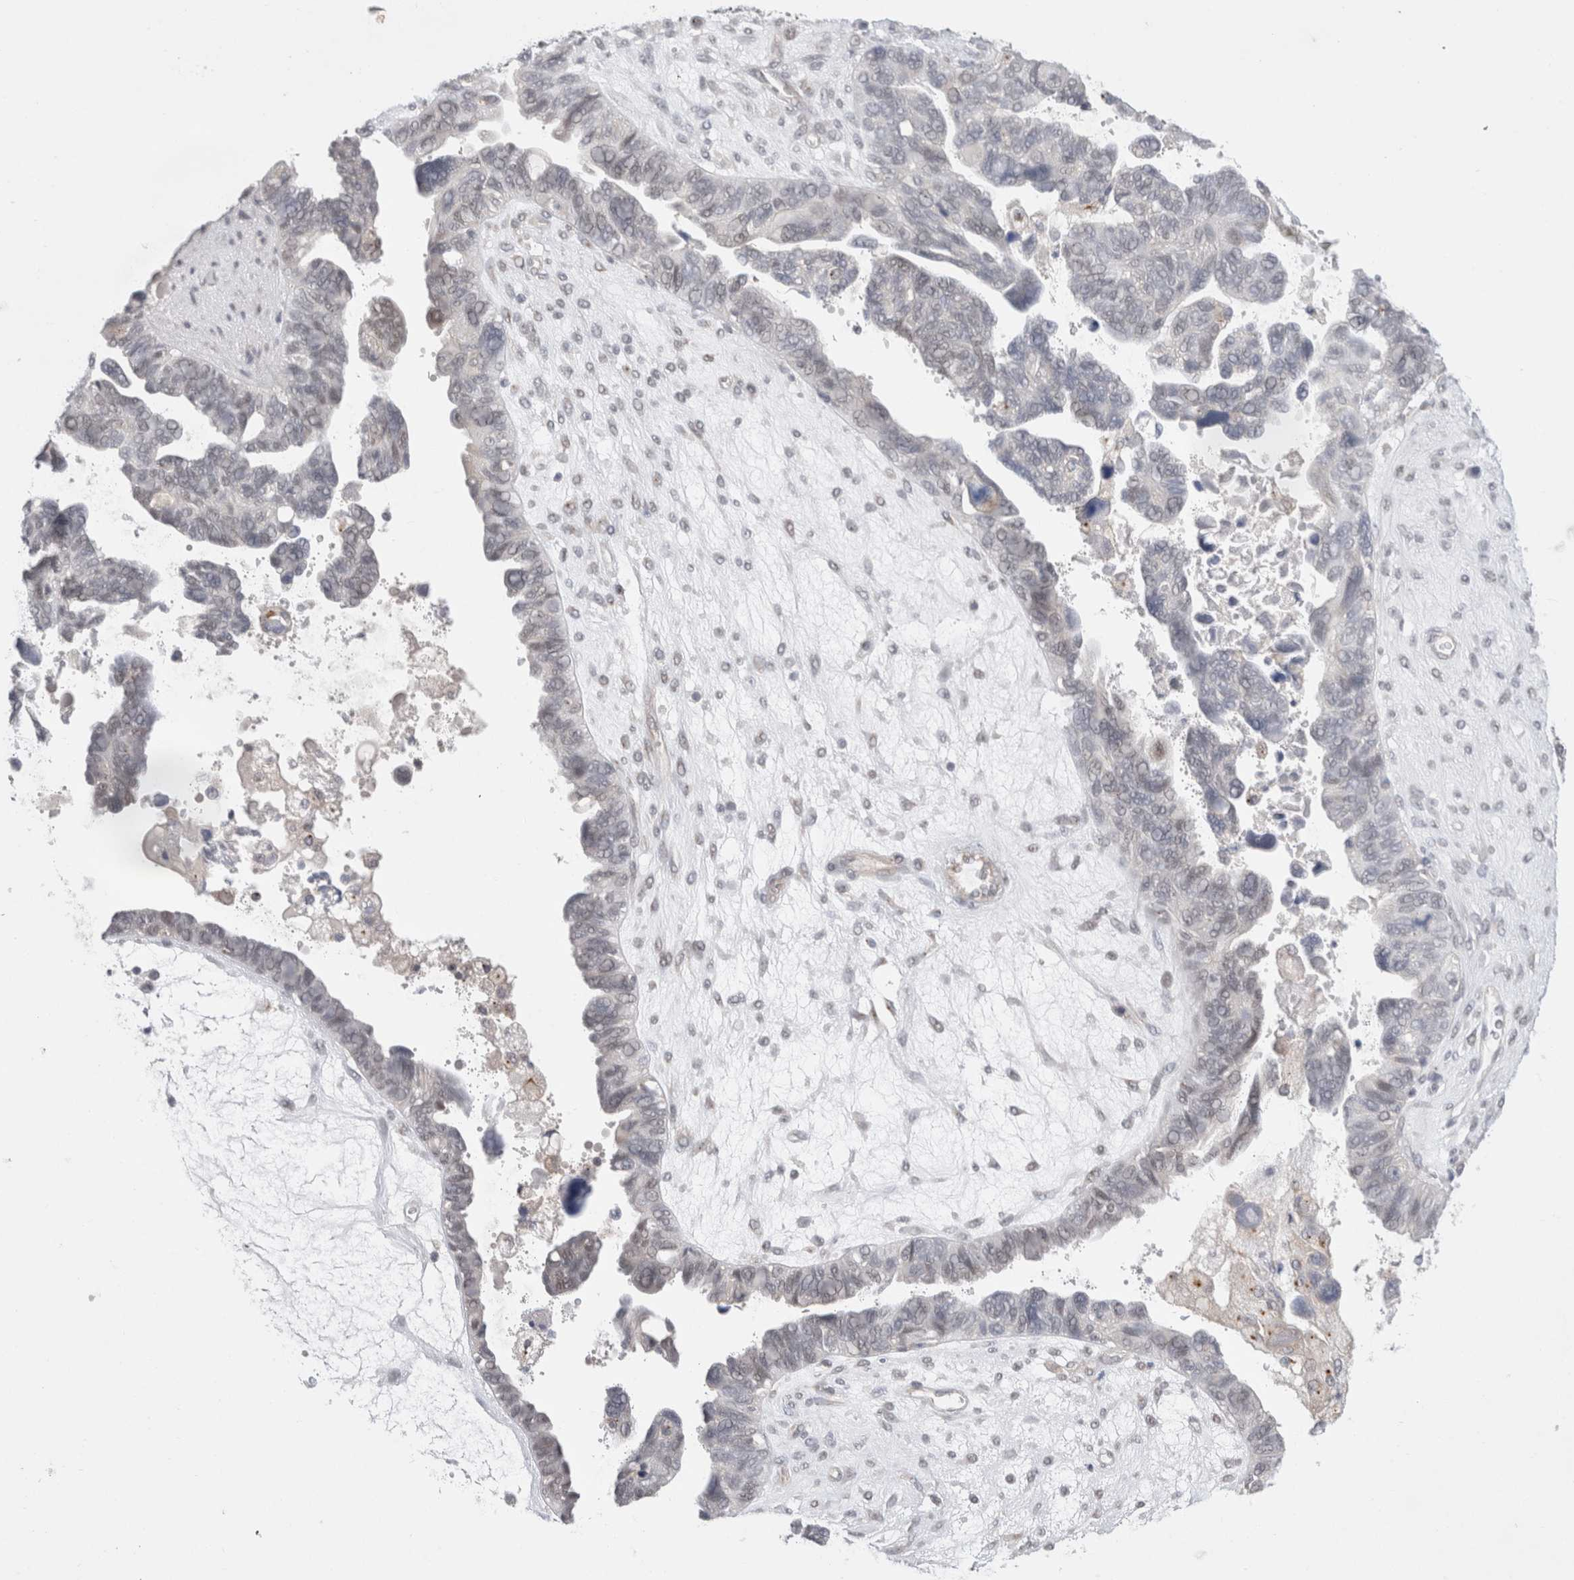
{"staining": {"intensity": "negative", "quantity": "none", "location": "none"}, "tissue": "ovarian cancer", "cell_type": "Tumor cells", "image_type": "cancer", "snomed": [{"axis": "morphology", "description": "Cystadenocarcinoma, serous, NOS"}, {"axis": "topography", "description": "Ovary"}], "caption": "An immunohistochemistry histopathology image of serous cystadenocarcinoma (ovarian) is shown. There is no staining in tumor cells of serous cystadenocarcinoma (ovarian).", "gene": "BICD2", "patient": {"sex": "female", "age": 79}}